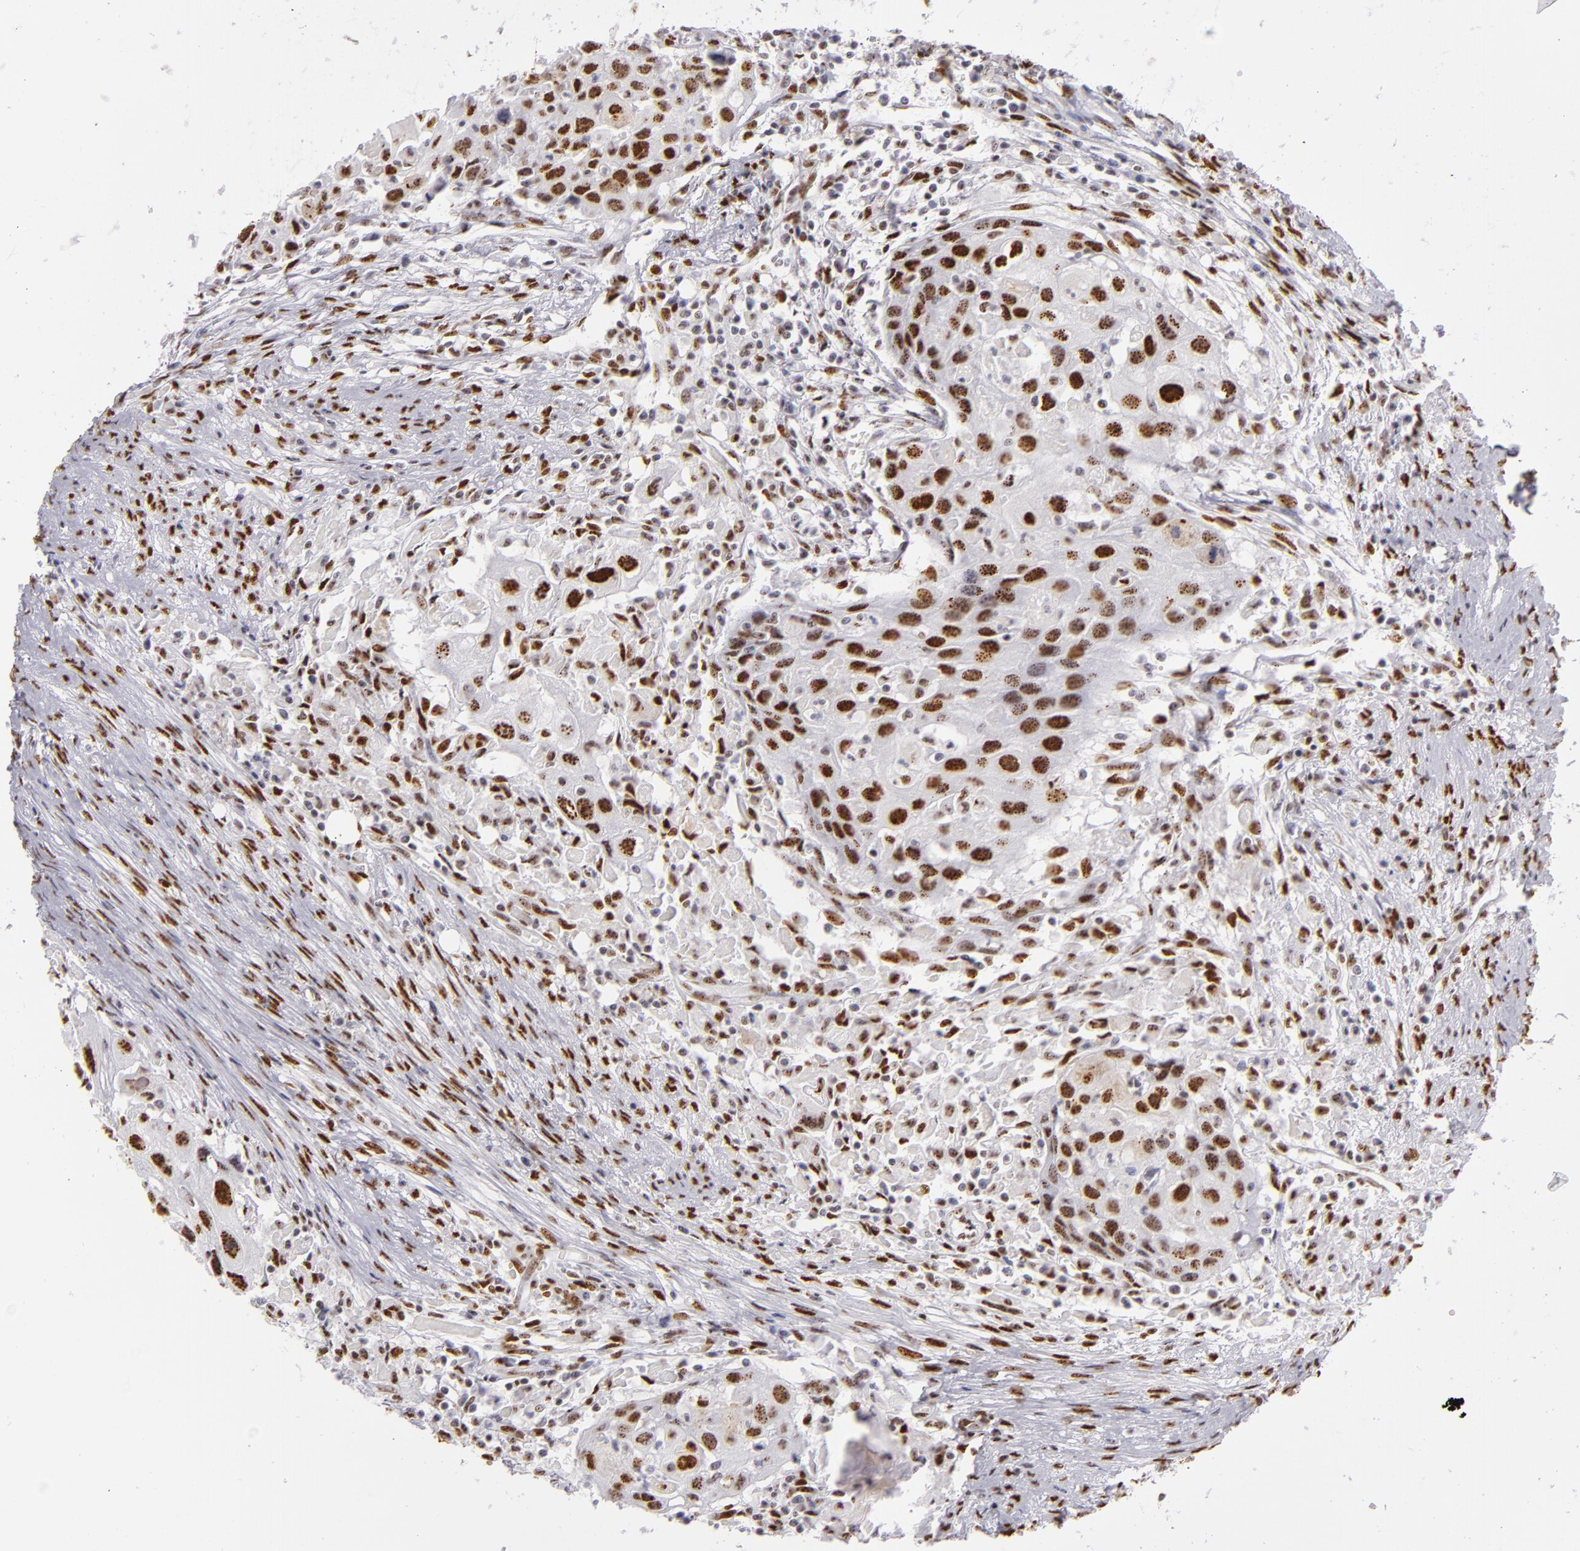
{"staining": {"intensity": "strong", "quantity": ">75%", "location": "nuclear"}, "tissue": "head and neck cancer", "cell_type": "Tumor cells", "image_type": "cancer", "snomed": [{"axis": "morphology", "description": "Squamous cell carcinoma, NOS"}, {"axis": "topography", "description": "Head-Neck"}], "caption": "Immunohistochemistry (IHC) (DAB) staining of head and neck squamous cell carcinoma exhibits strong nuclear protein staining in approximately >75% of tumor cells. Using DAB (3,3'-diaminobenzidine) (brown) and hematoxylin (blue) stains, captured at high magnification using brightfield microscopy.", "gene": "TOP3A", "patient": {"sex": "male", "age": 64}}